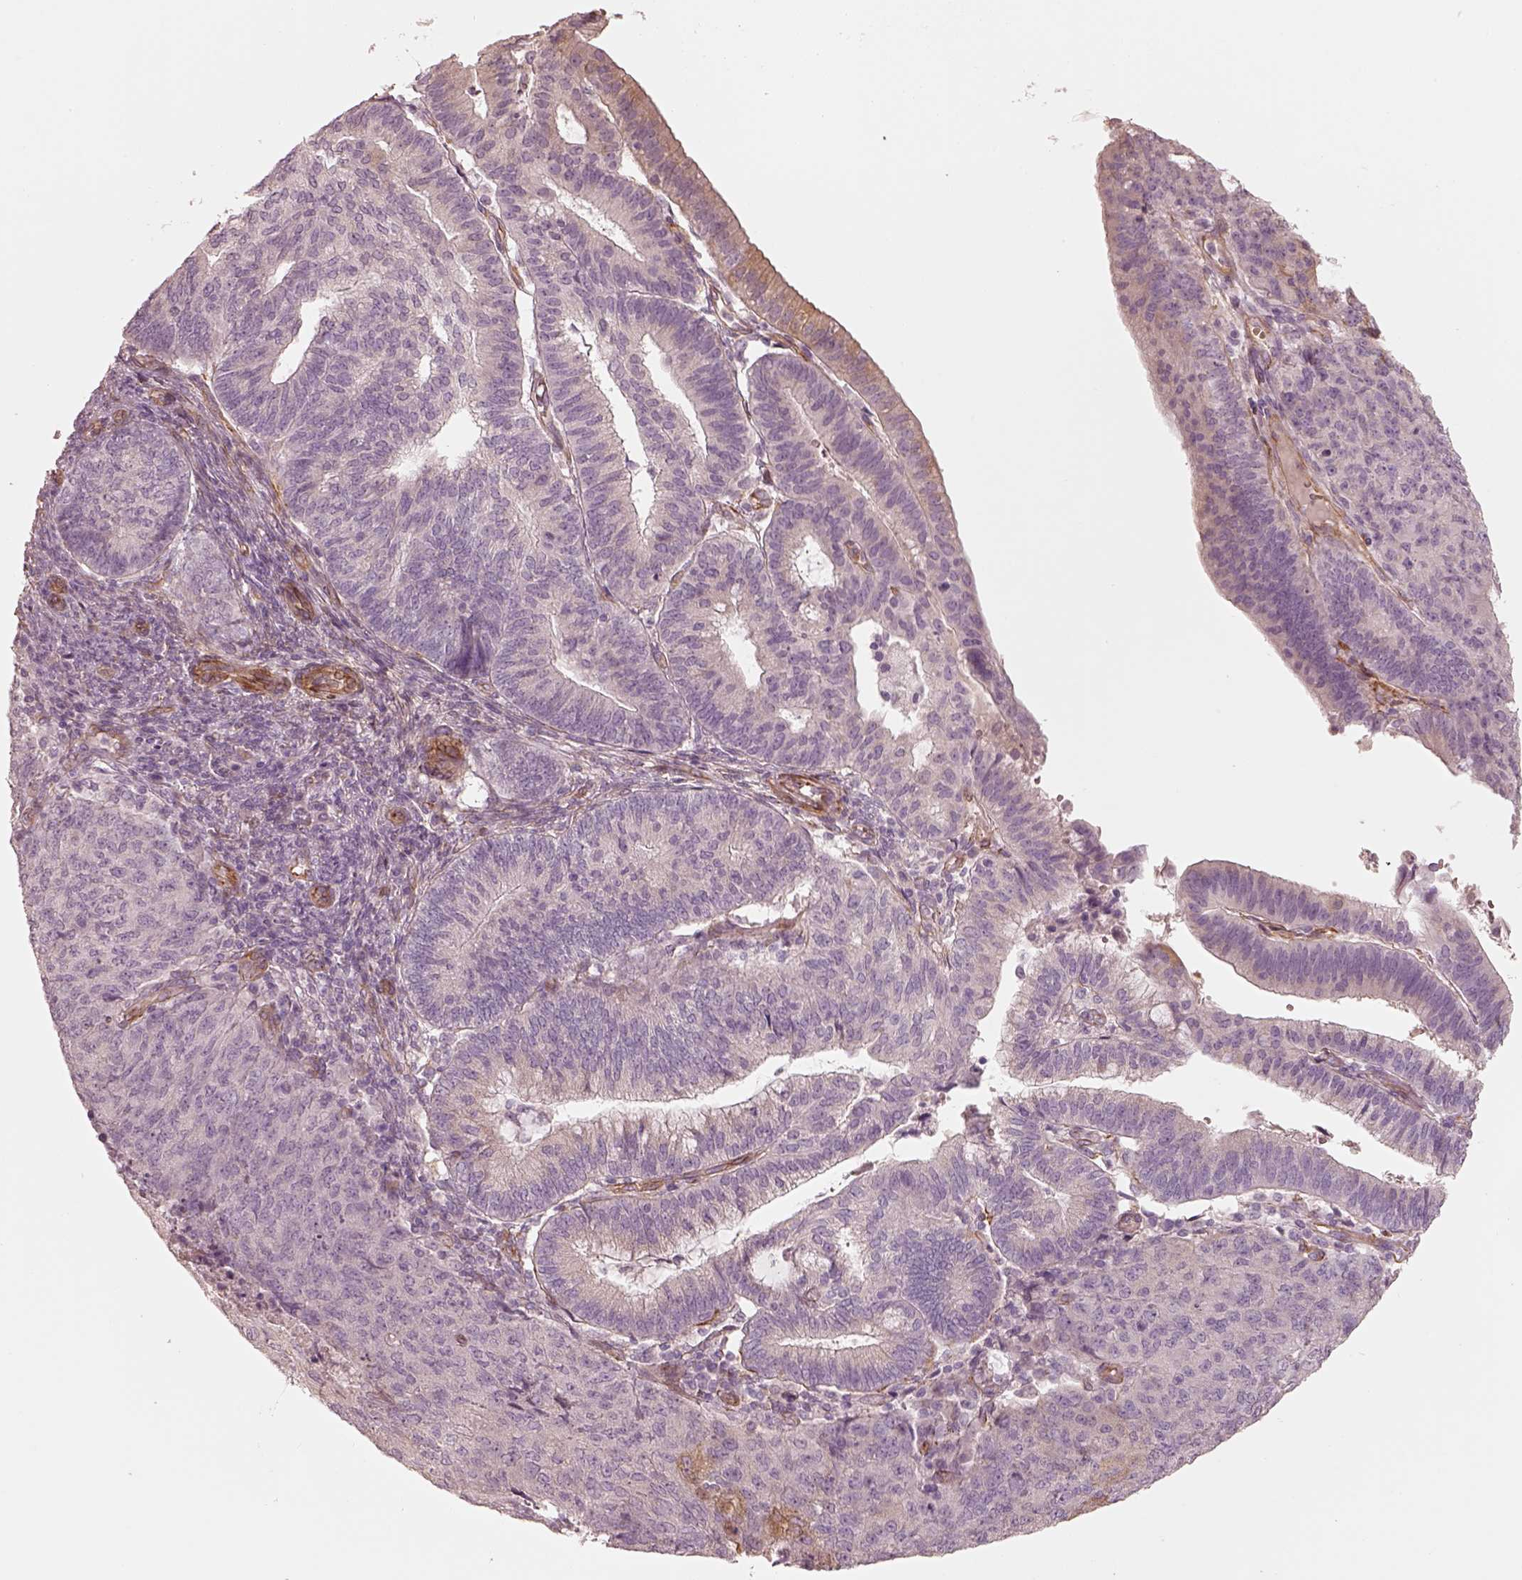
{"staining": {"intensity": "negative", "quantity": "none", "location": "none"}, "tissue": "endometrial cancer", "cell_type": "Tumor cells", "image_type": "cancer", "snomed": [{"axis": "morphology", "description": "Adenocarcinoma, NOS"}, {"axis": "topography", "description": "Endometrium"}], "caption": "The IHC photomicrograph has no significant staining in tumor cells of endometrial adenocarcinoma tissue. The staining was performed using DAB to visualize the protein expression in brown, while the nuclei were stained in blue with hematoxylin (Magnification: 20x).", "gene": "CRYM", "patient": {"sex": "female", "age": 82}}